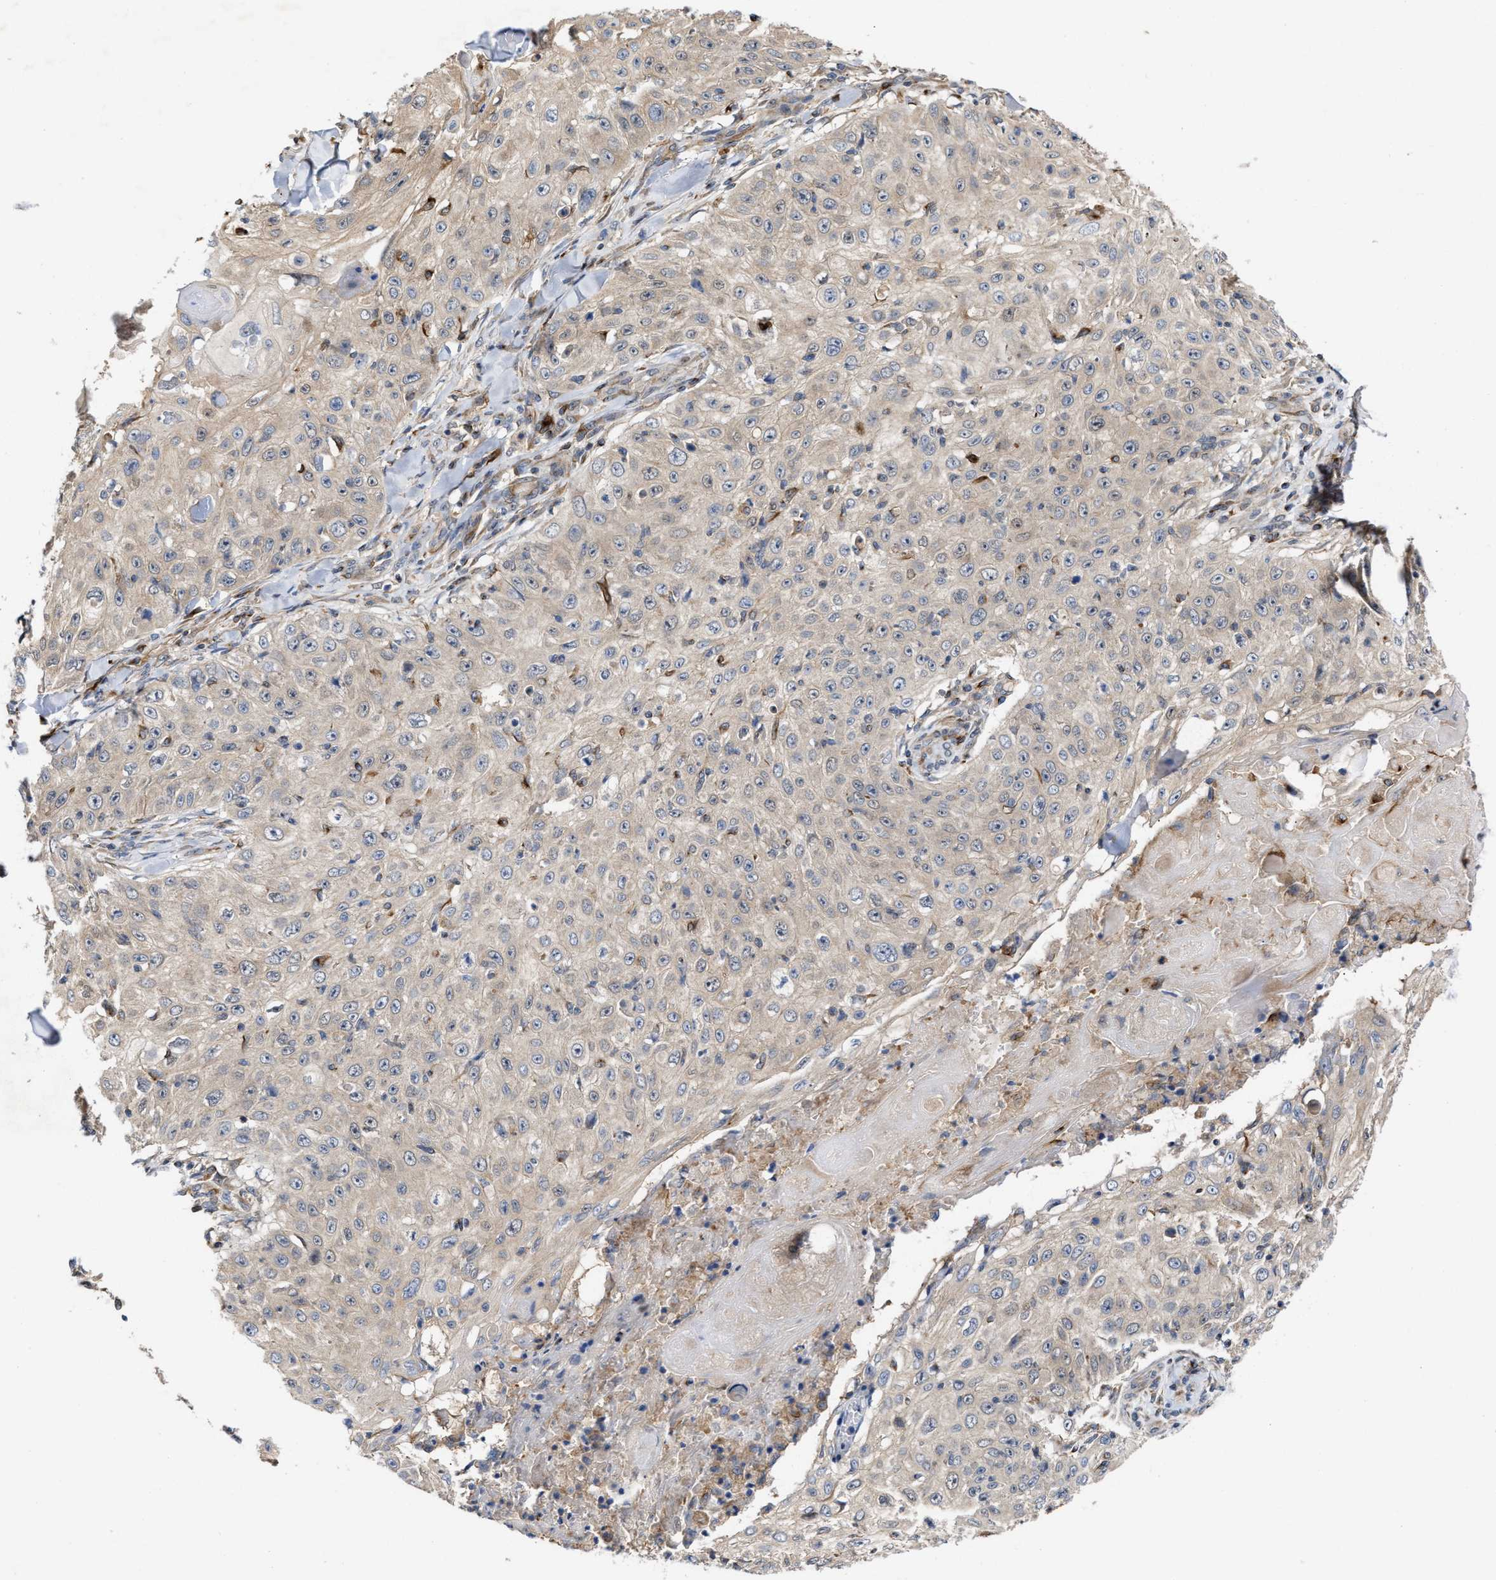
{"staining": {"intensity": "negative", "quantity": "none", "location": "none"}, "tissue": "skin cancer", "cell_type": "Tumor cells", "image_type": "cancer", "snomed": [{"axis": "morphology", "description": "Squamous cell carcinoma, NOS"}, {"axis": "topography", "description": "Skin"}], "caption": "Immunohistochemistry (IHC) of skin cancer reveals no expression in tumor cells.", "gene": "BBLN", "patient": {"sex": "male", "age": 86}}